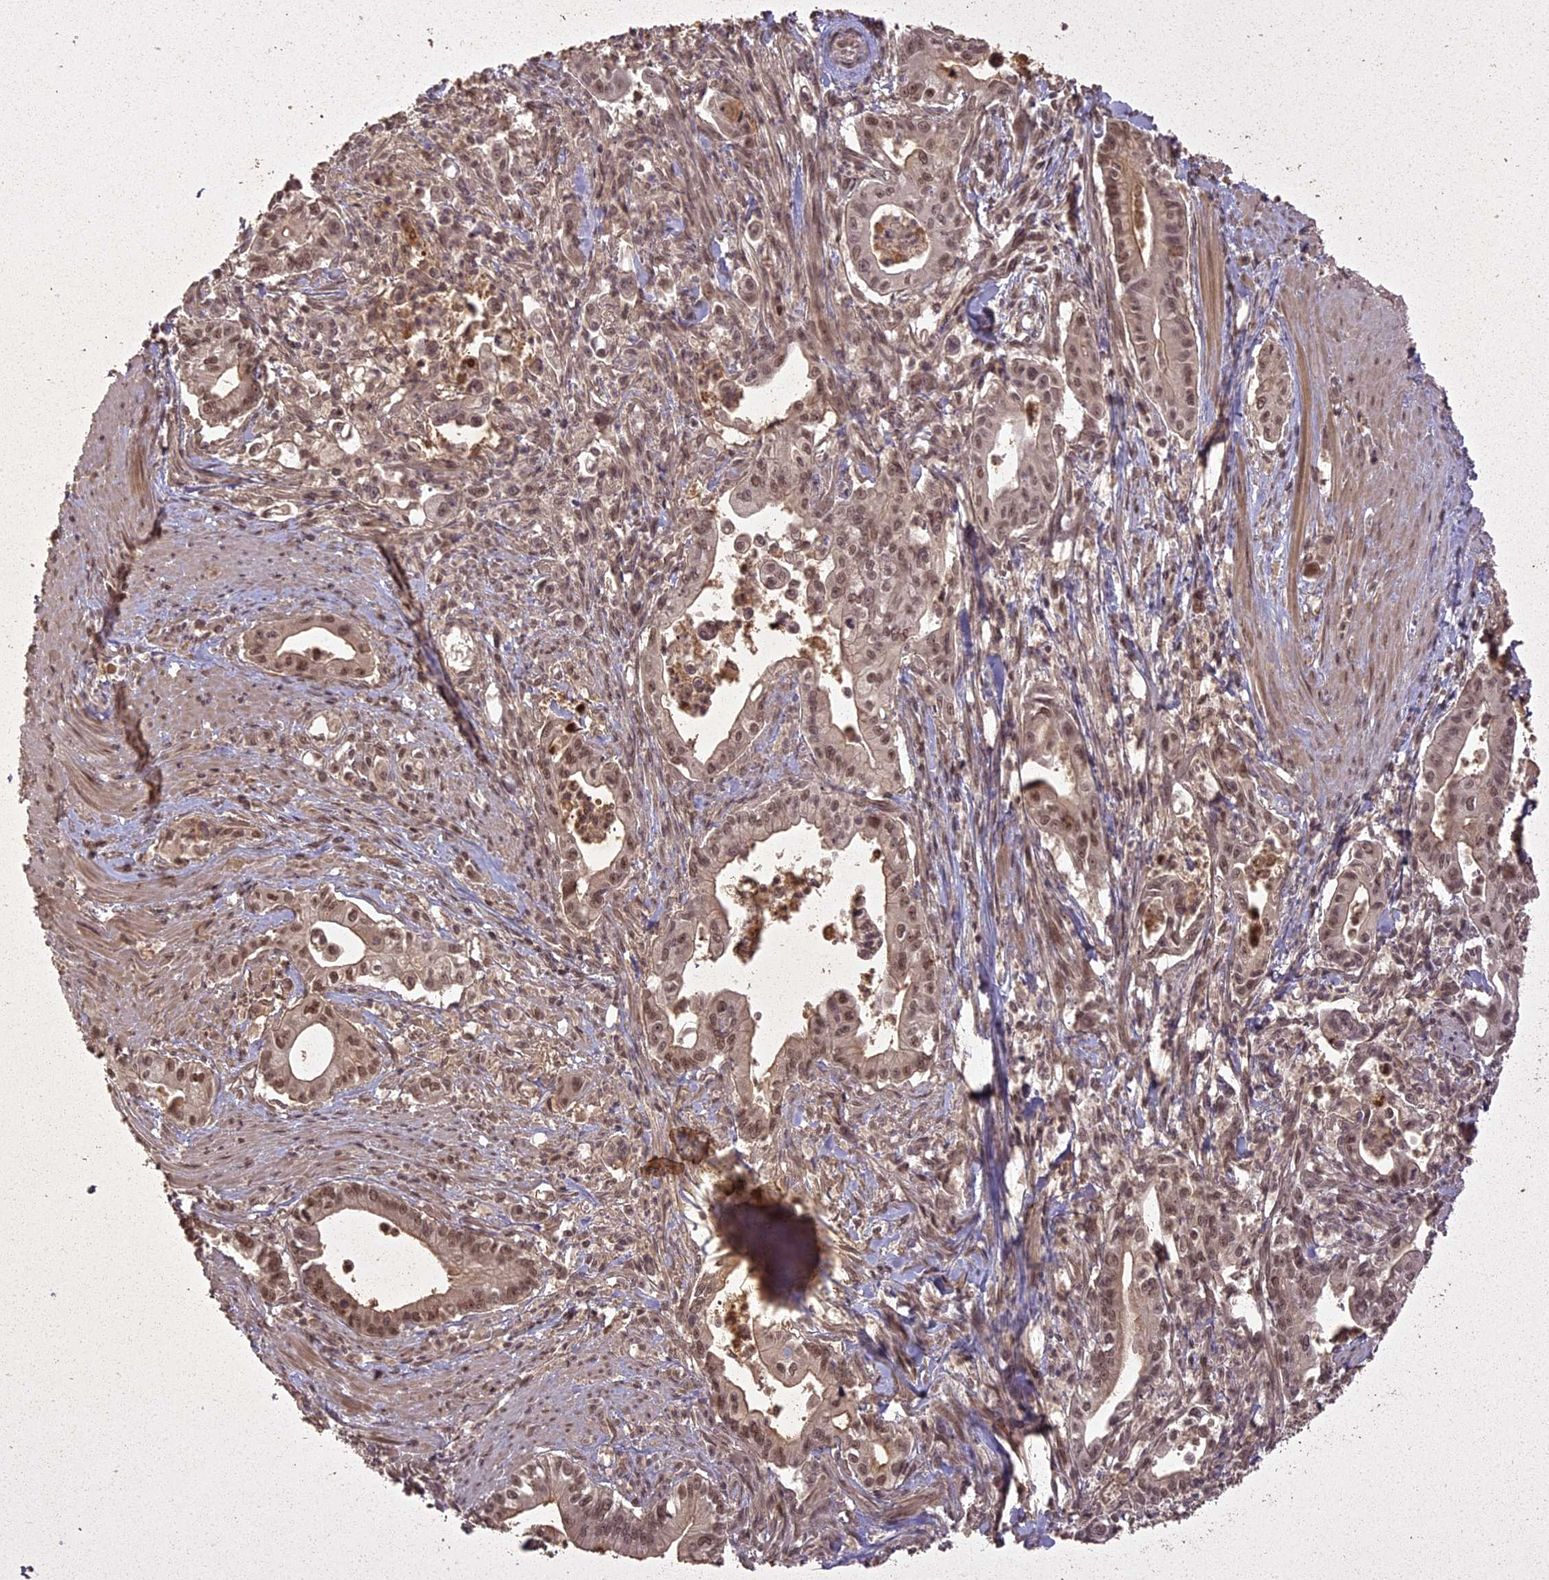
{"staining": {"intensity": "moderate", "quantity": ">75%", "location": "cytoplasmic/membranous,nuclear"}, "tissue": "pancreatic cancer", "cell_type": "Tumor cells", "image_type": "cancer", "snomed": [{"axis": "morphology", "description": "Adenocarcinoma, NOS"}, {"axis": "topography", "description": "Pancreas"}], "caption": "Protein staining by immunohistochemistry (IHC) displays moderate cytoplasmic/membranous and nuclear staining in about >75% of tumor cells in pancreatic cancer (adenocarcinoma). (DAB (3,3'-diaminobenzidine) IHC with brightfield microscopy, high magnification).", "gene": "LIN37", "patient": {"sex": "male", "age": 78}}